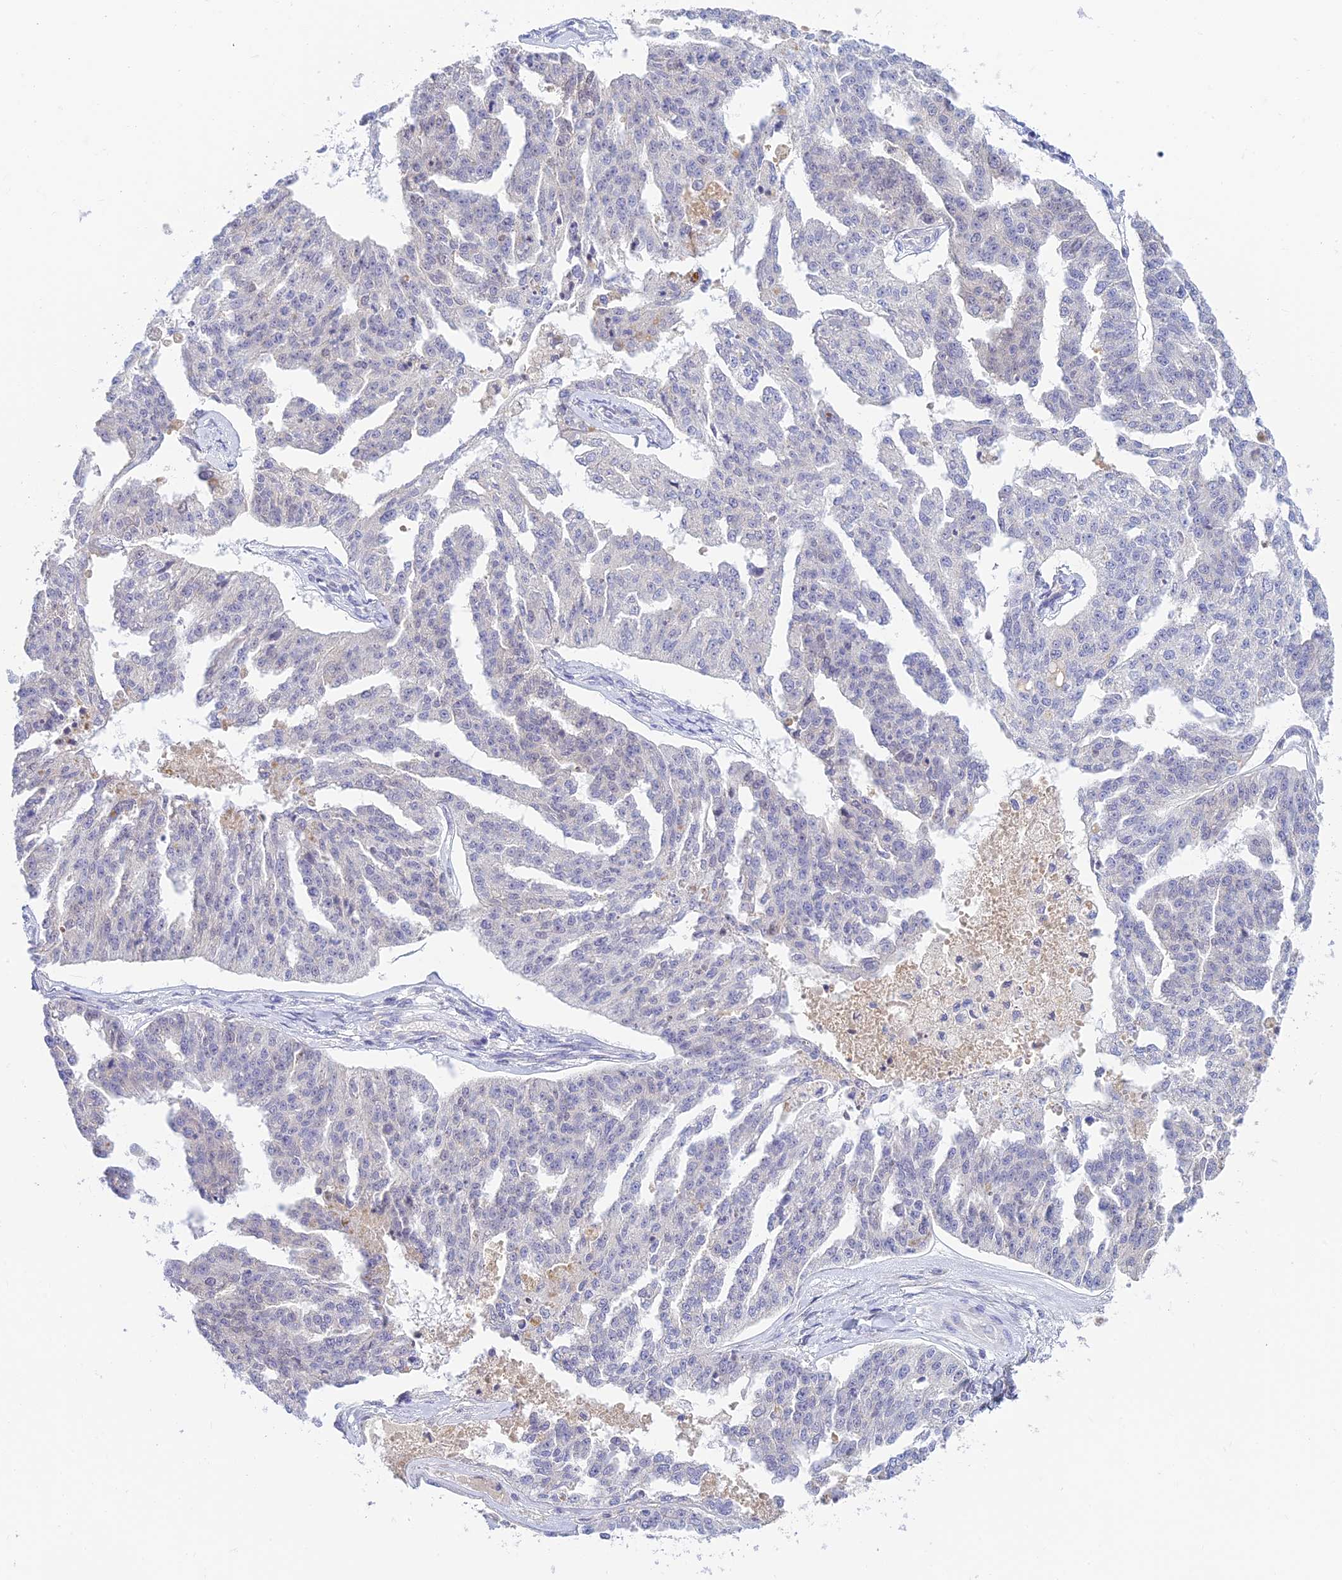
{"staining": {"intensity": "negative", "quantity": "none", "location": "none"}, "tissue": "ovarian cancer", "cell_type": "Tumor cells", "image_type": "cancer", "snomed": [{"axis": "morphology", "description": "Cystadenocarcinoma, serous, NOS"}, {"axis": "topography", "description": "Ovary"}], "caption": "Immunohistochemistry (IHC) image of neoplastic tissue: human ovarian cancer stained with DAB demonstrates no significant protein staining in tumor cells. (DAB (3,3'-diaminobenzidine) immunohistochemistry, high magnification).", "gene": "INTS13", "patient": {"sex": "female", "age": 58}}